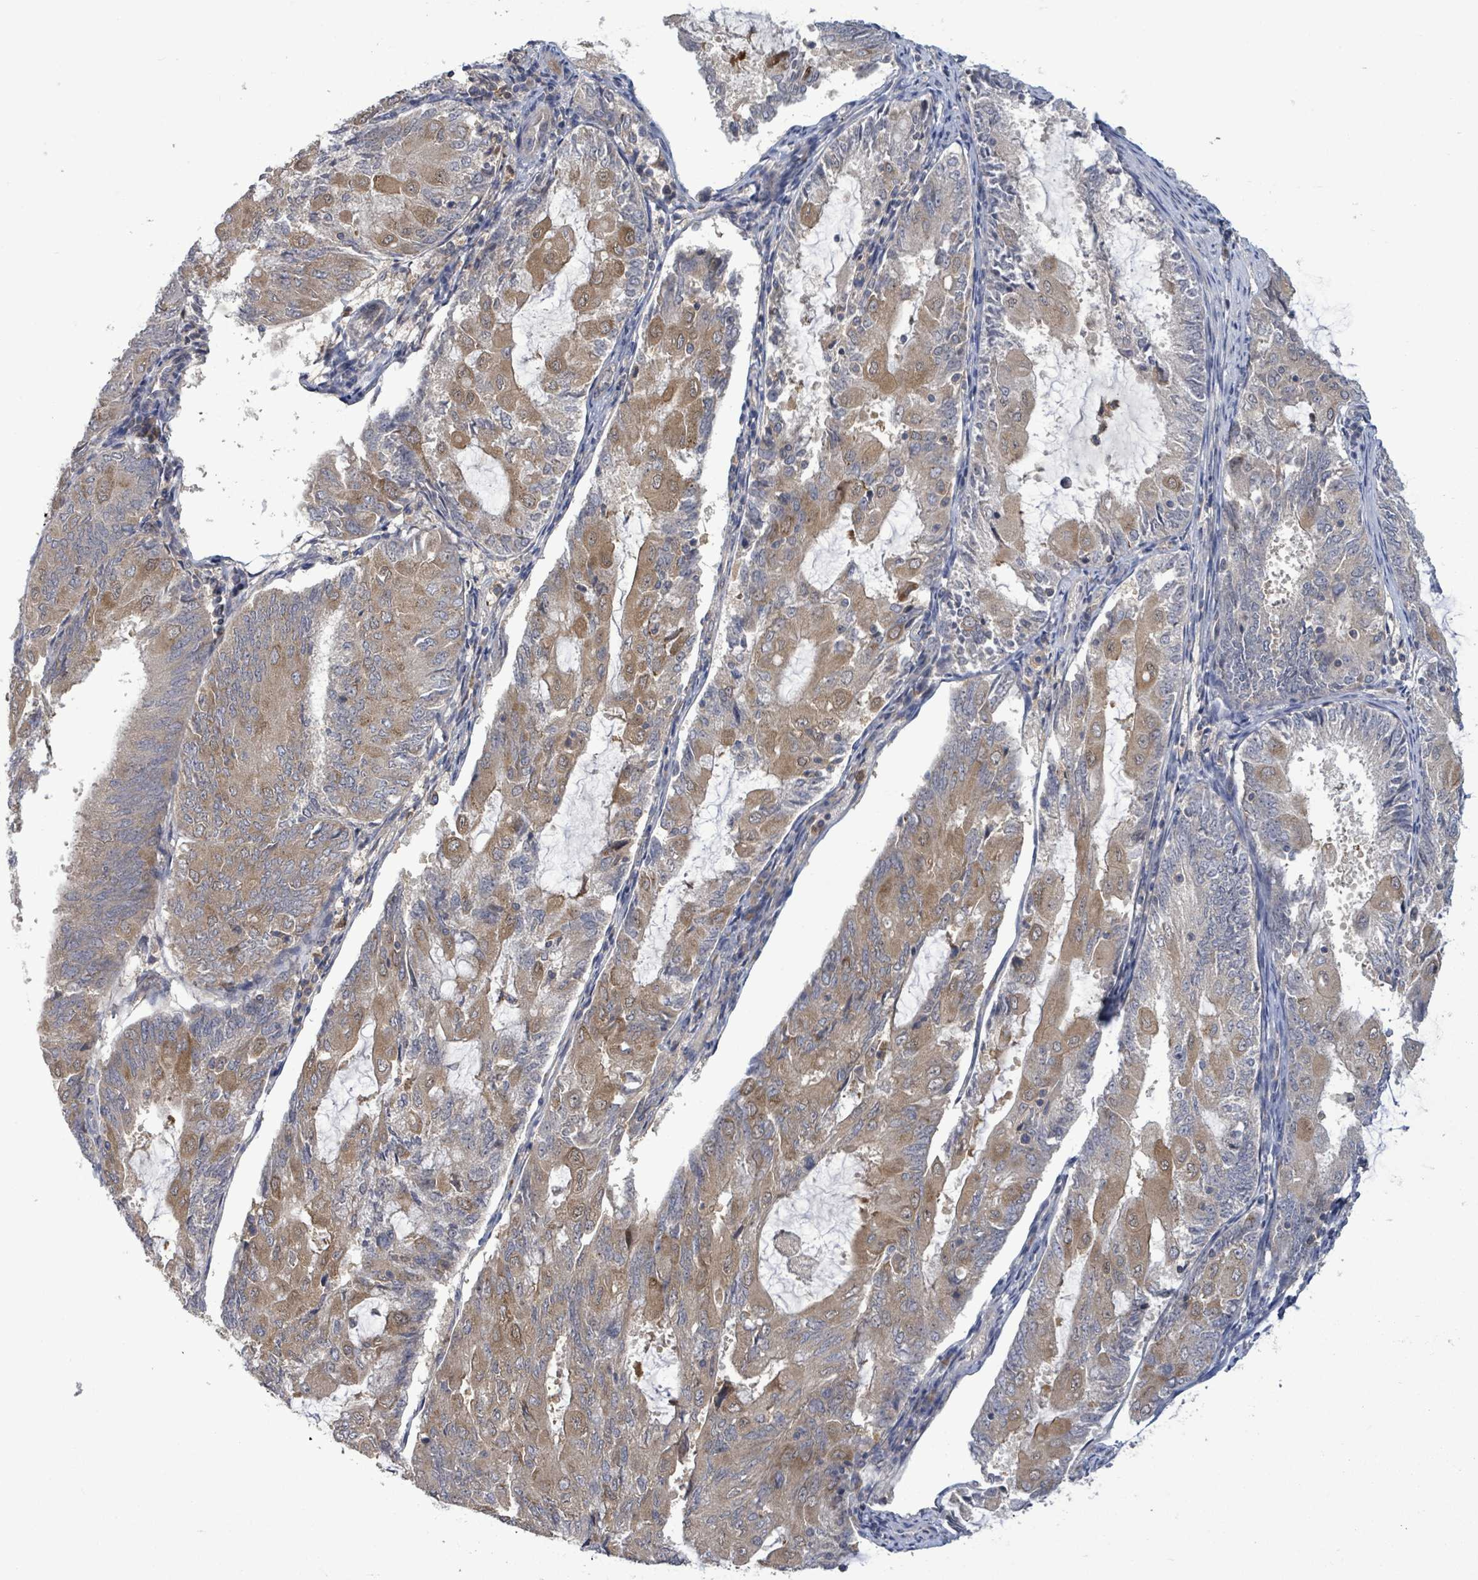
{"staining": {"intensity": "moderate", "quantity": "25%-75%", "location": "cytoplasmic/membranous"}, "tissue": "endometrial cancer", "cell_type": "Tumor cells", "image_type": "cancer", "snomed": [{"axis": "morphology", "description": "Adenocarcinoma, NOS"}, {"axis": "topography", "description": "Endometrium"}], "caption": "Human adenocarcinoma (endometrial) stained for a protein (brown) demonstrates moderate cytoplasmic/membranous positive positivity in about 25%-75% of tumor cells.", "gene": "SERPINE3", "patient": {"sex": "female", "age": 81}}